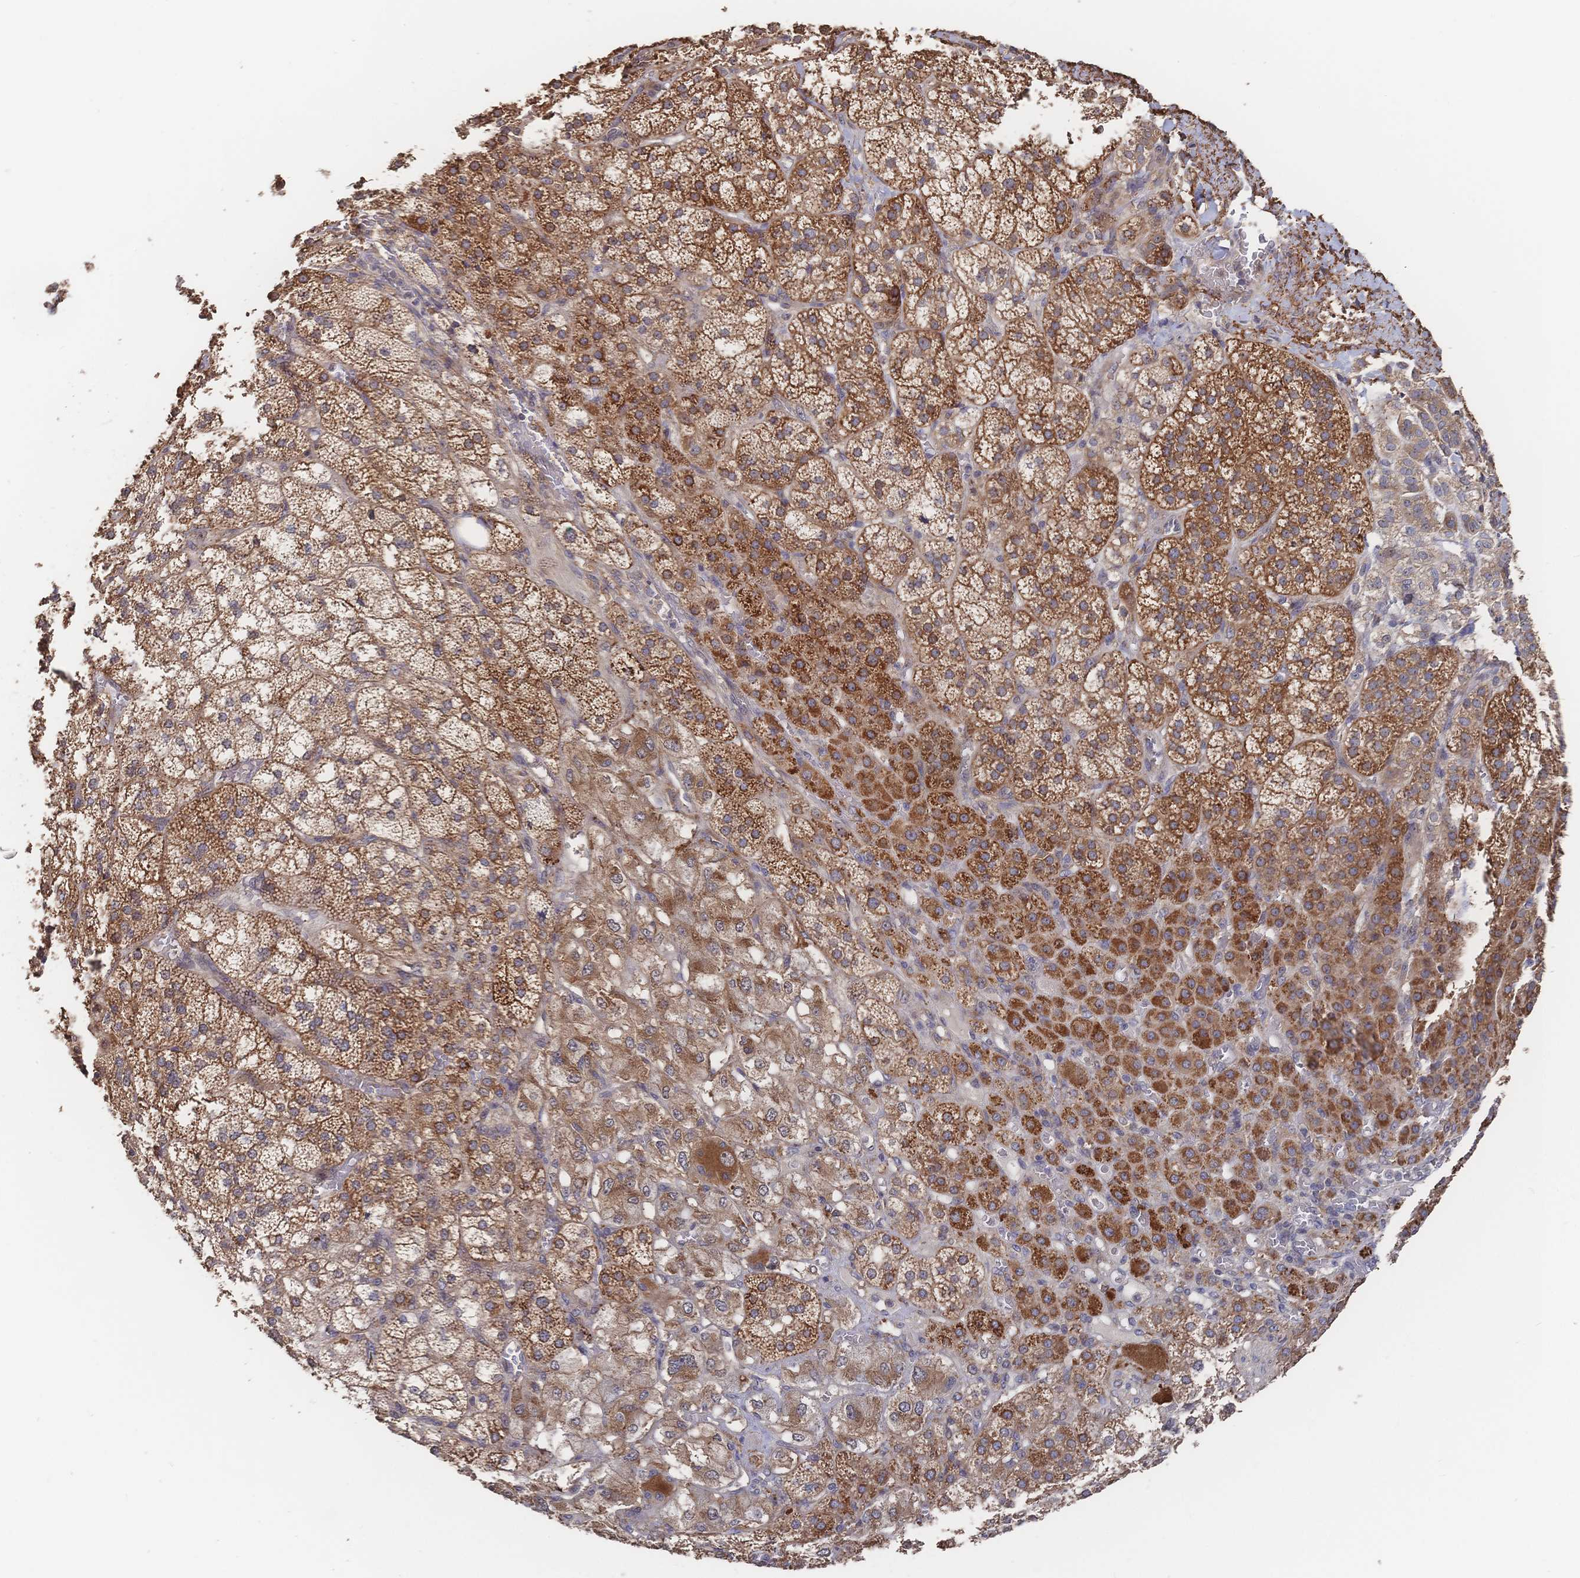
{"staining": {"intensity": "strong", "quantity": ">75%", "location": "cytoplasmic/membranous"}, "tissue": "adrenal gland", "cell_type": "Glandular cells", "image_type": "normal", "snomed": [{"axis": "morphology", "description": "Normal tissue, NOS"}, {"axis": "topography", "description": "Adrenal gland"}], "caption": "A histopathology image of adrenal gland stained for a protein shows strong cytoplasmic/membranous brown staining in glandular cells. (Stains: DAB (3,3'-diaminobenzidine) in brown, nuclei in blue, Microscopy: brightfield microscopy at high magnification).", "gene": "DNAJA4", "patient": {"sex": "female", "age": 60}}